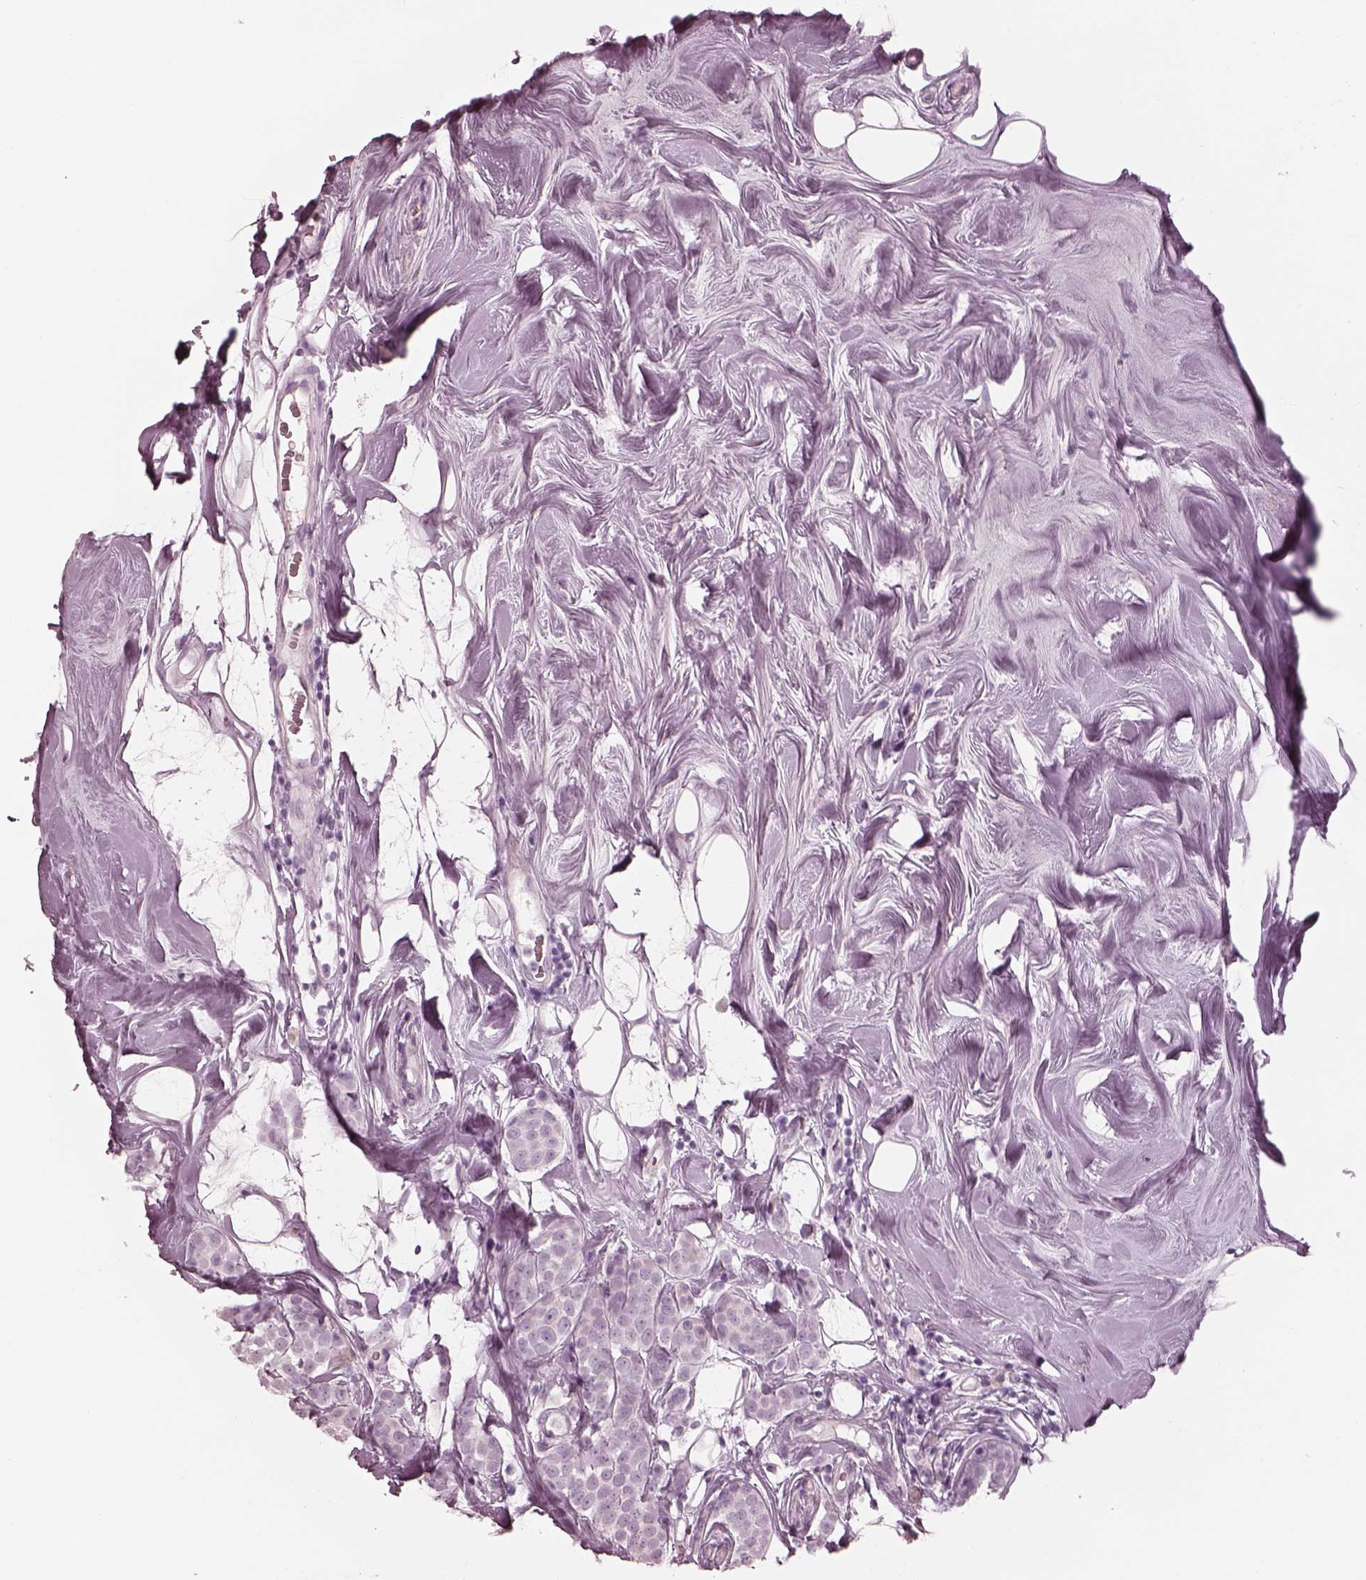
{"staining": {"intensity": "negative", "quantity": "none", "location": "none"}, "tissue": "breast cancer", "cell_type": "Tumor cells", "image_type": "cancer", "snomed": [{"axis": "morphology", "description": "Lobular carcinoma"}, {"axis": "topography", "description": "Breast"}], "caption": "A micrograph of human breast cancer (lobular carcinoma) is negative for staining in tumor cells.", "gene": "CADM2", "patient": {"sex": "female", "age": 49}}